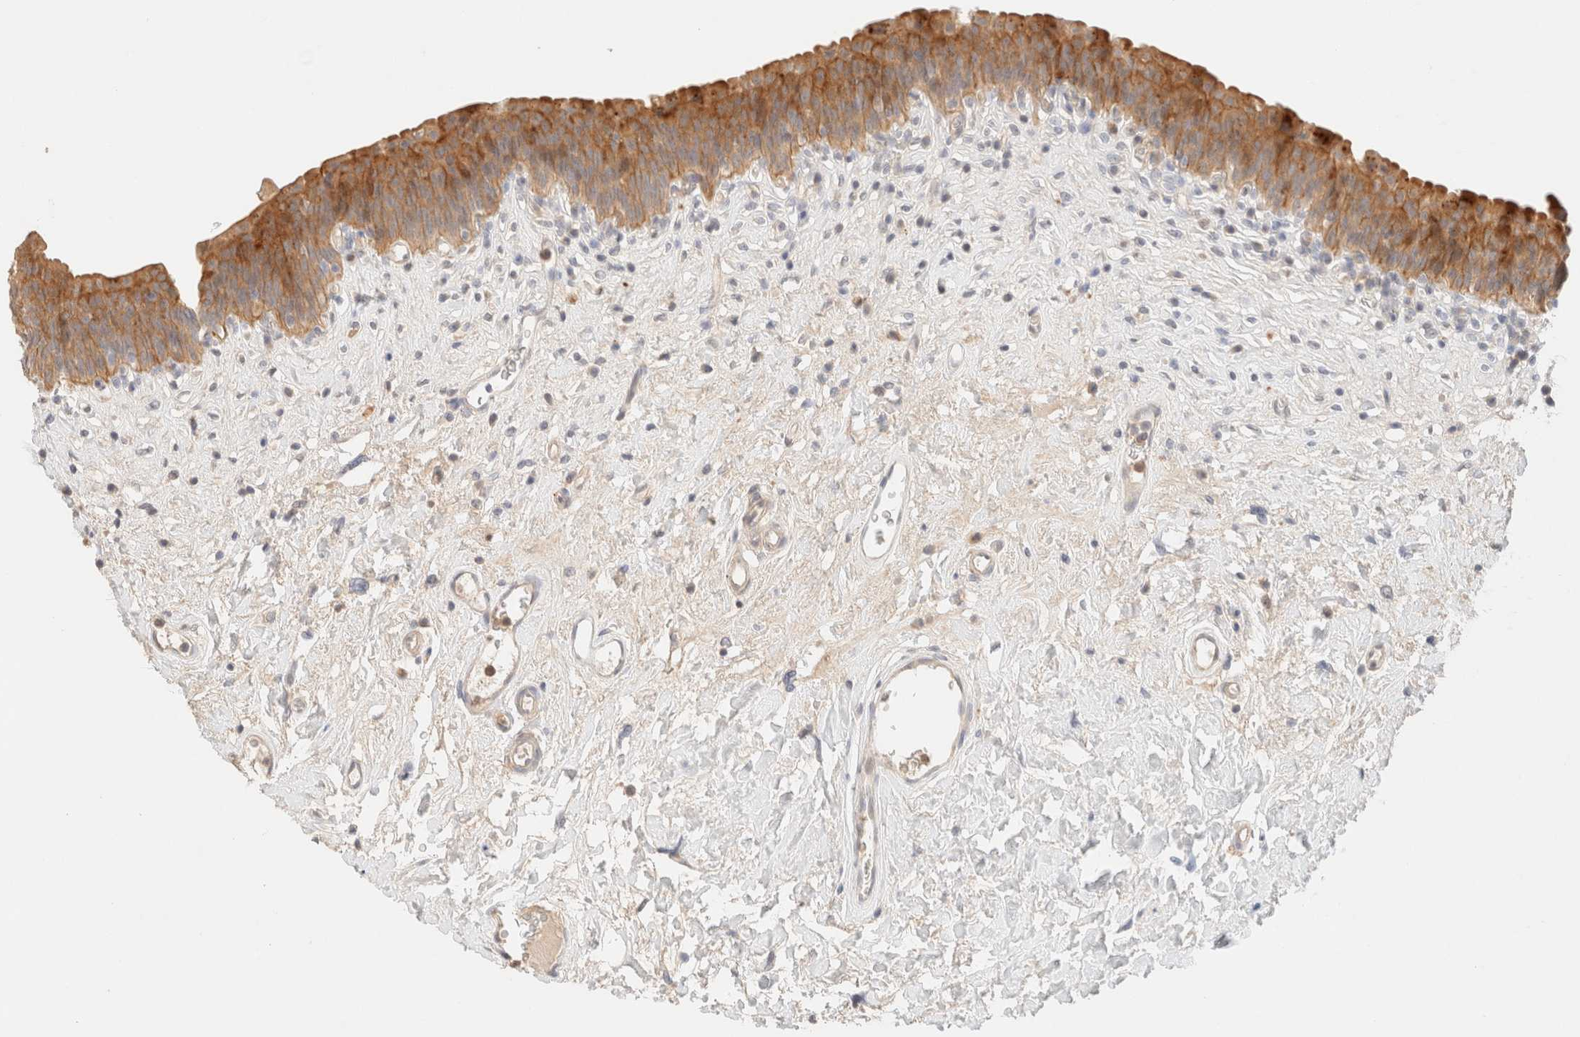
{"staining": {"intensity": "moderate", "quantity": ">75%", "location": "cytoplasmic/membranous"}, "tissue": "urinary bladder", "cell_type": "Urothelial cells", "image_type": "normal", "snomed": [{"axis": "morphology", "description": "Normal tissue, NOS"}, {"axis": "topography", "description": "Urinary bladder"}], "caption": "Brown immunohistochemical staining in normal urinary bladder reveals moderate cytoplasmic/membranous positivity in about >75% of urothelial cells. The staining was performed using DAB to visualize the protein expression in brown, while the nuclei were stained in blue with hematoxylin (Magnification: 20x).", "gene": "SGSM2", "patient": {"sex": "male", "age": 83}}